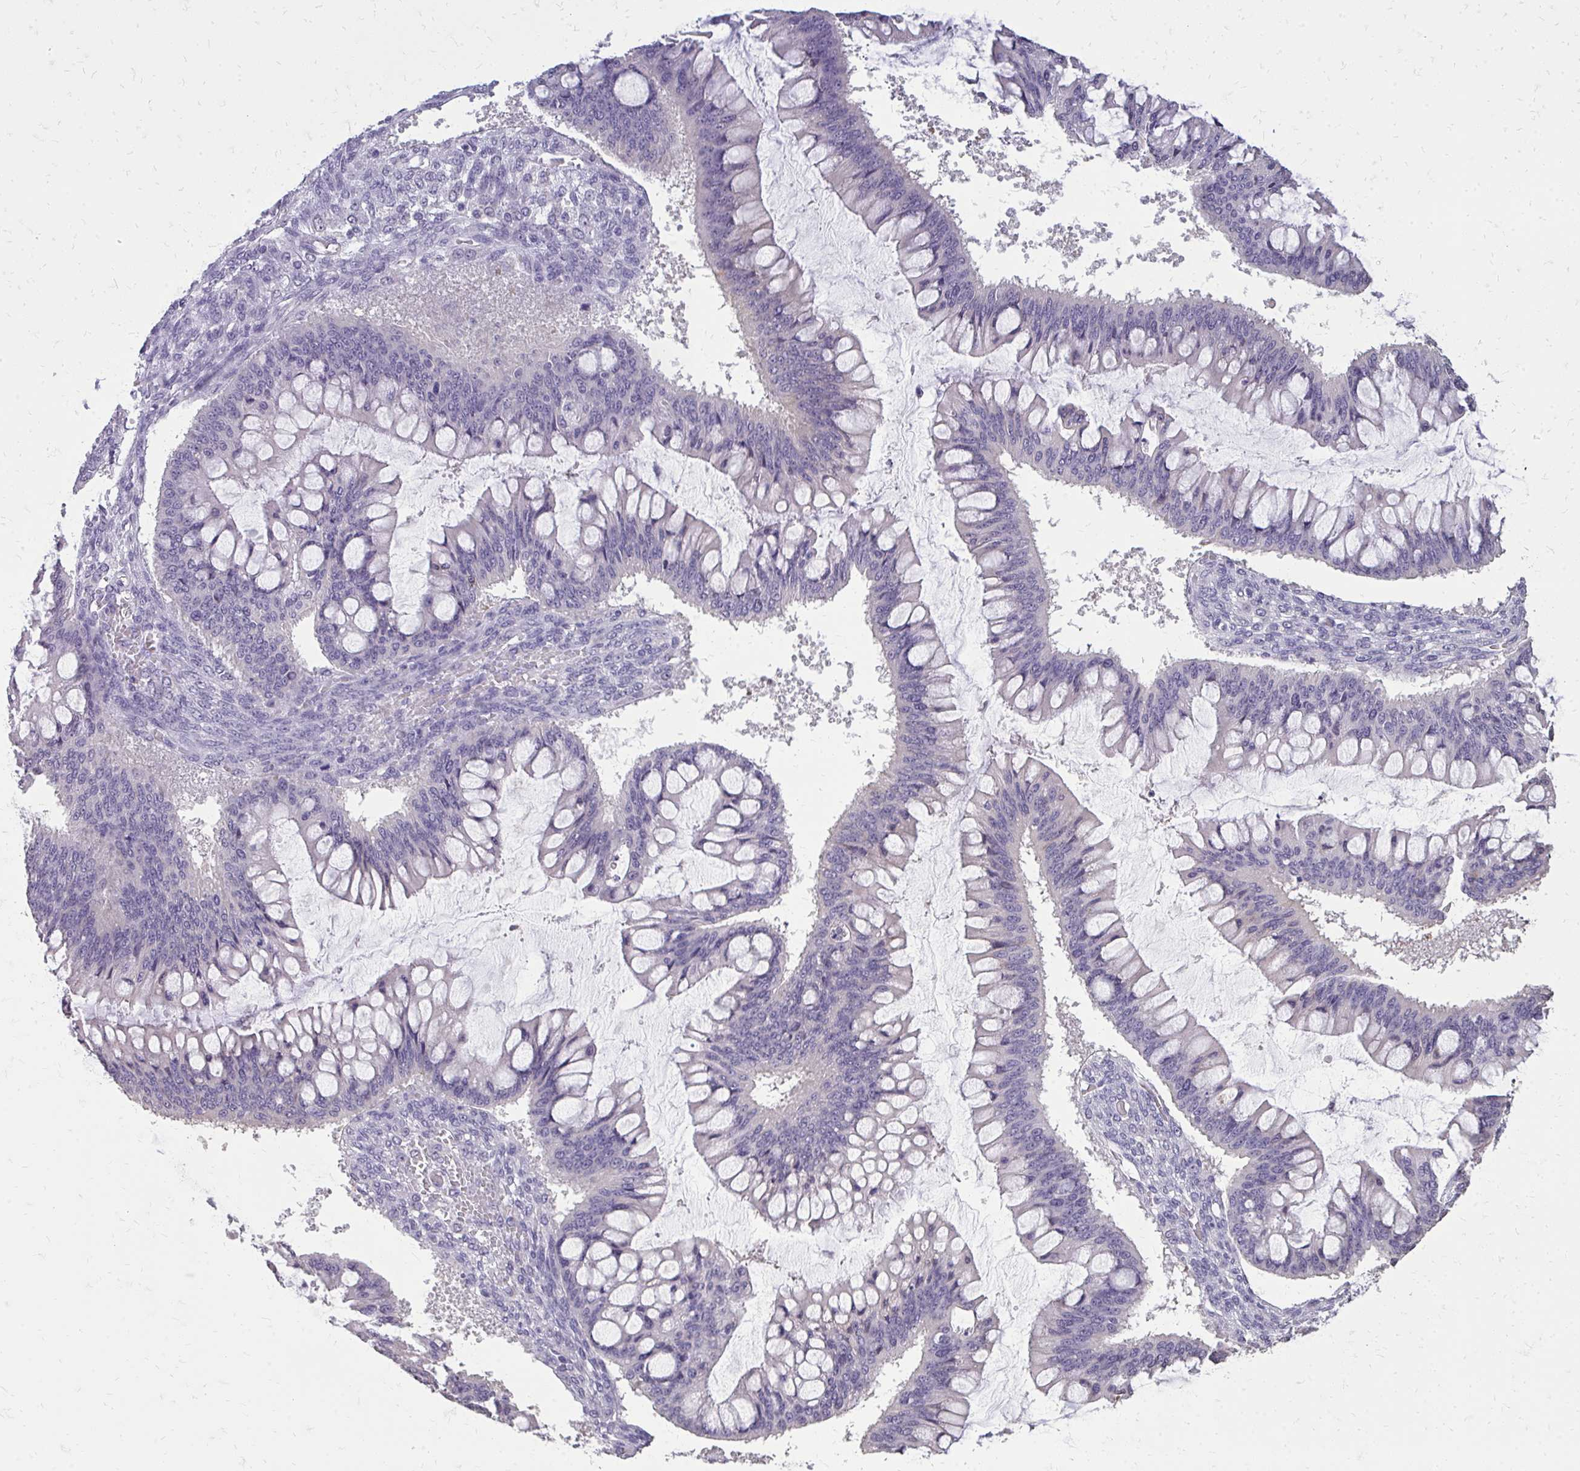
{"staining": {"intensity": "negative", "quantity": "none", "location": "none"}, "tissue": "ovarian cancer", "cell_type": "Tumor cells", "image_type": "cancer", "snomed": [{"axis": "morphology", "description": "Cystadenocarcinoma, mucinous, NOS"}, {"axis": "topography", "description": "Ovary"}], "caption": "Tumor cells show no significant expression in ovarian cancer. Nuclei are stained in blue.", "gene": "AKAP5", "patient": {"sex": "female", "age": 73}}